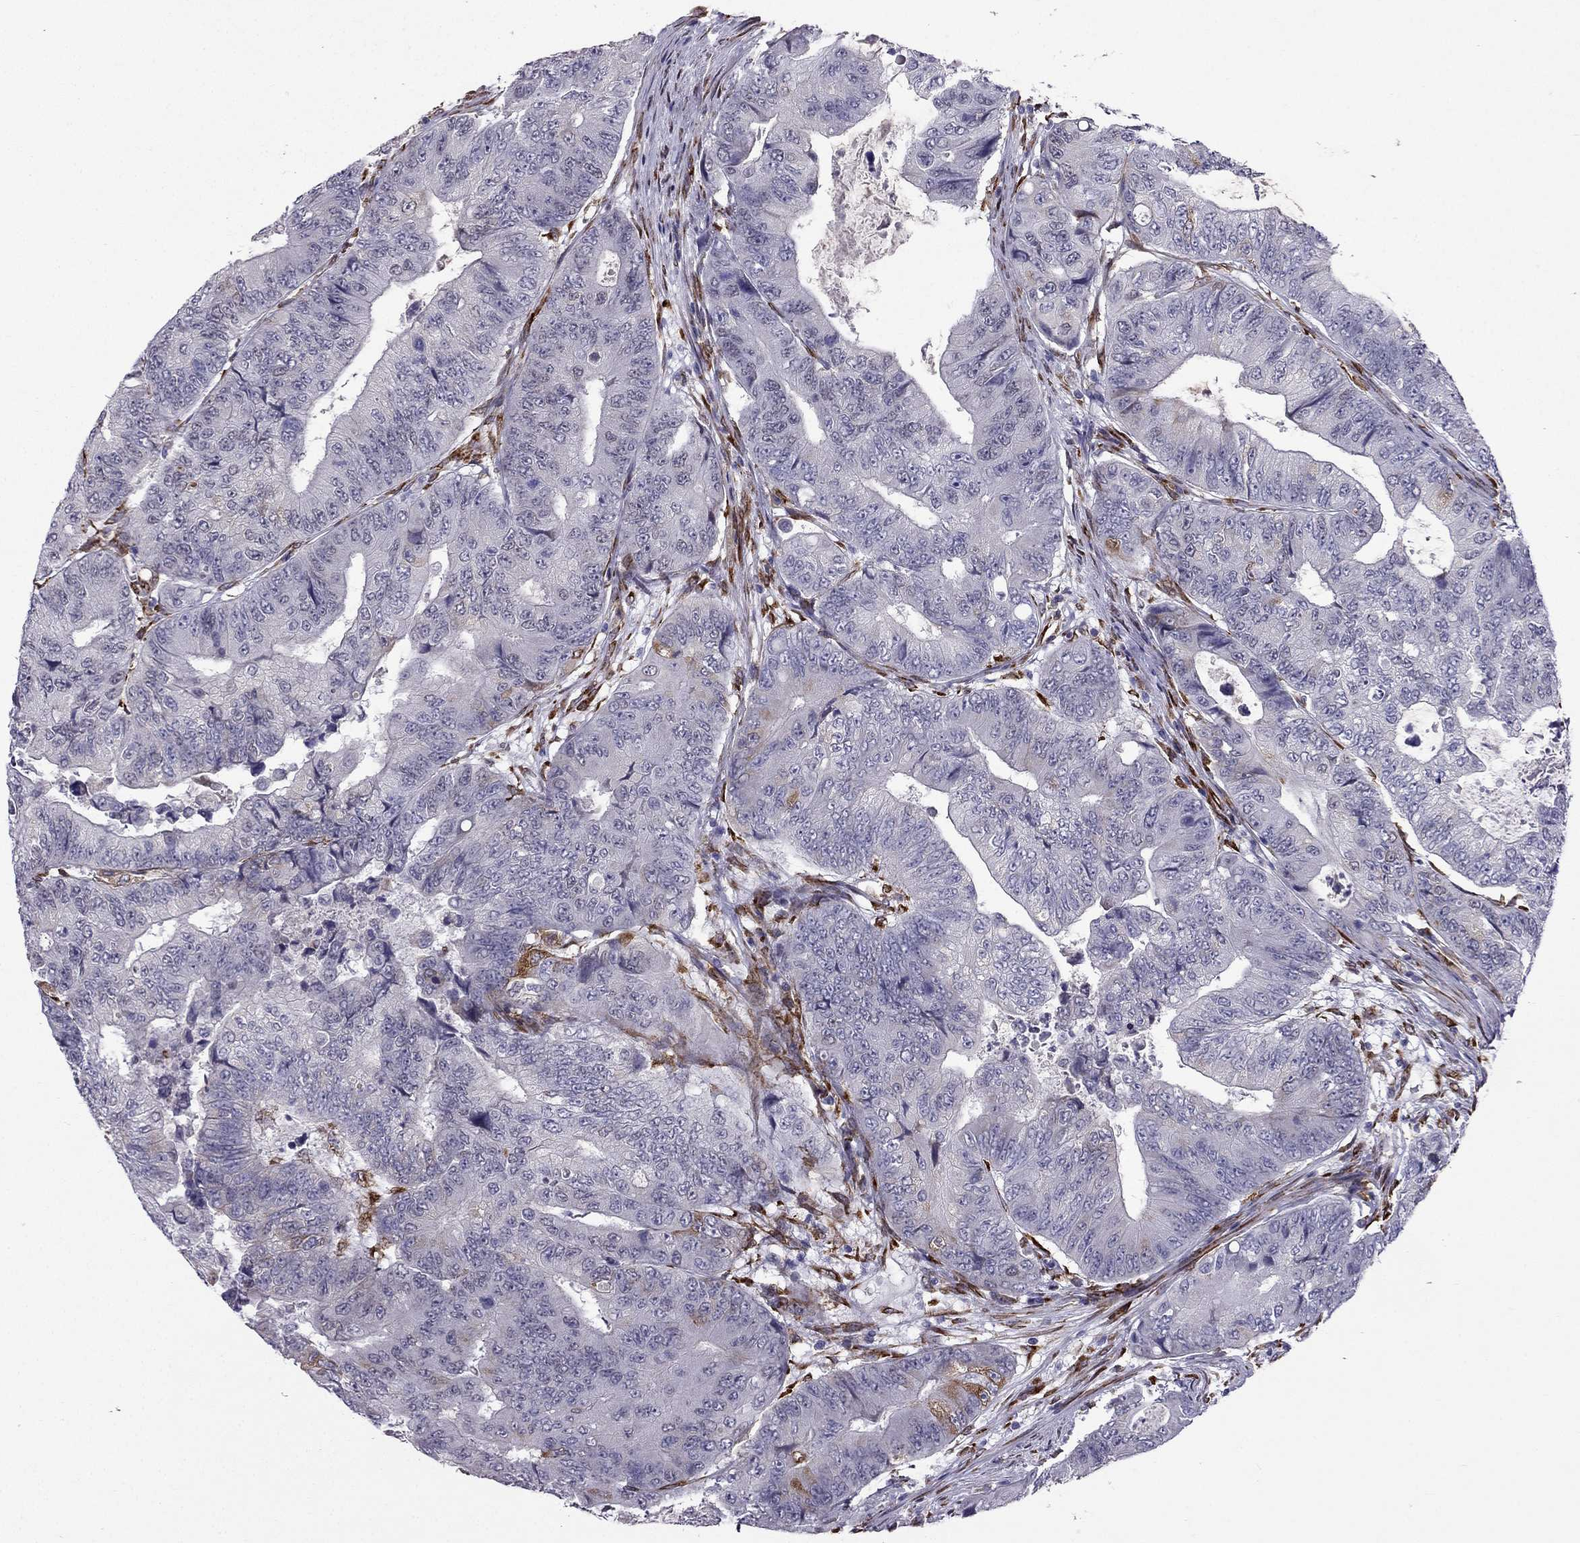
{"staining": {"intensity": "negative", "quantity": "none", "location": "none"}, "tissue": "colorectal cancer", "cell_type": "Tumor cells", "image_type": "cancer", "snomed": [{"axis": "morphology", "description": "Adenocarcinoma, NOS"}, {"axis": "topography", "description": "Colon"}], "caption": "Immunohistochemistry micrograph of colorectal cancer (adenocarcinoma) stained for a protein (brown), which exhibits no expression in tumor cells. (DAB (3,3'-diaminobenzidine) immunohistochemistry, high magnification).", "gene": "IKBIP", "patient": {"sex": "female", "age": 48}}